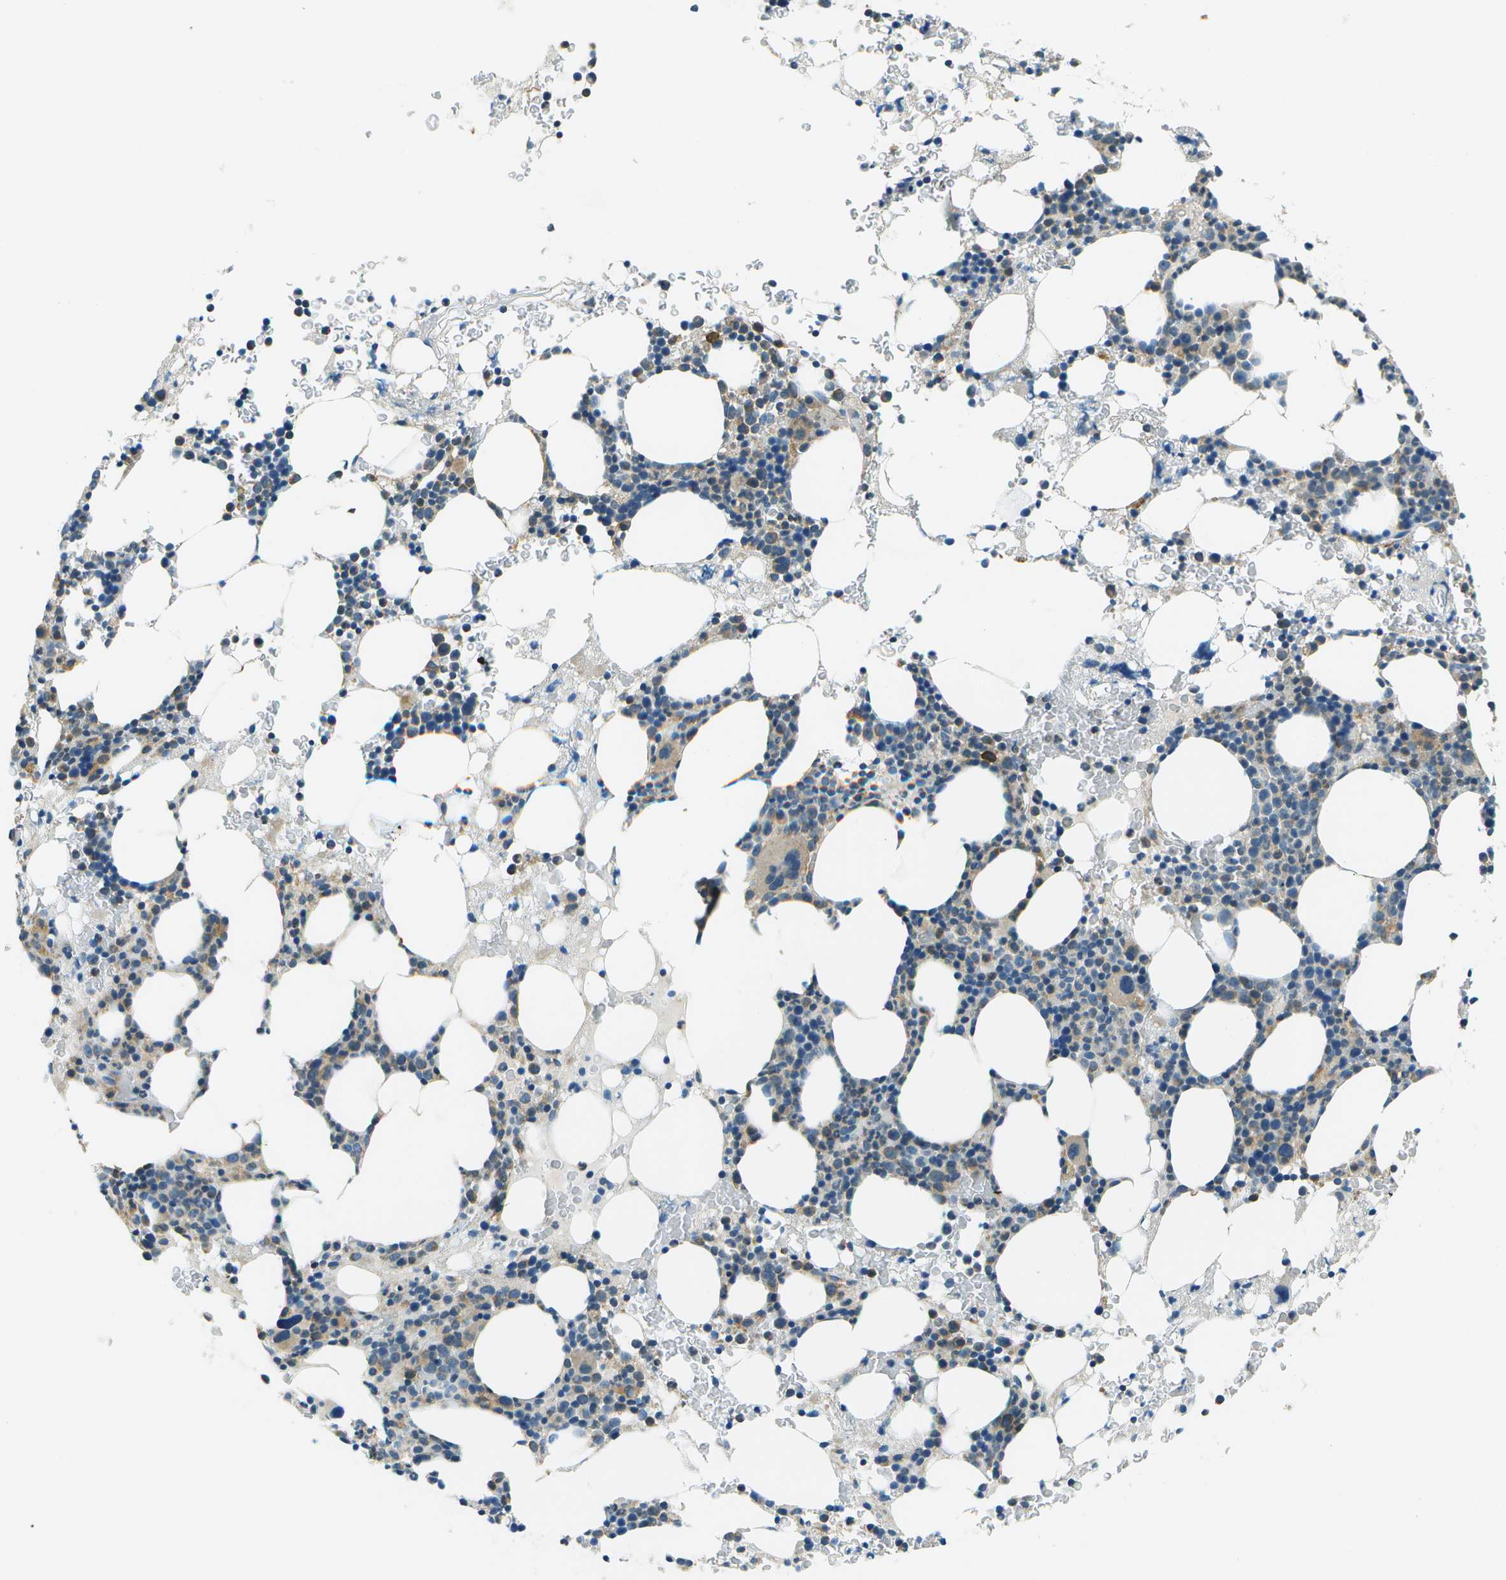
{"staining": {"intensity": "weak", "quantity": "<25%", "location": "cytoplasmic/membranous"}, "tissue": "bone marrow", "cell_type": "Hematopoietic cells", "image_type": "normal", "snomed": [{"axis": "morphology", "description": "Normal tissue, NOS"}, {"axis": "morphology", "description": "Inflammation, NOS"}, {"axis": "topography", "description": "Bone marrow"}], "caption": "Immunohistochemical staining of unremarkable bone marrow demonstrates no significant expression in hematopoietic cells.", "gene": "TMEM51", "patient": {"sex": "female", "age": 84}}